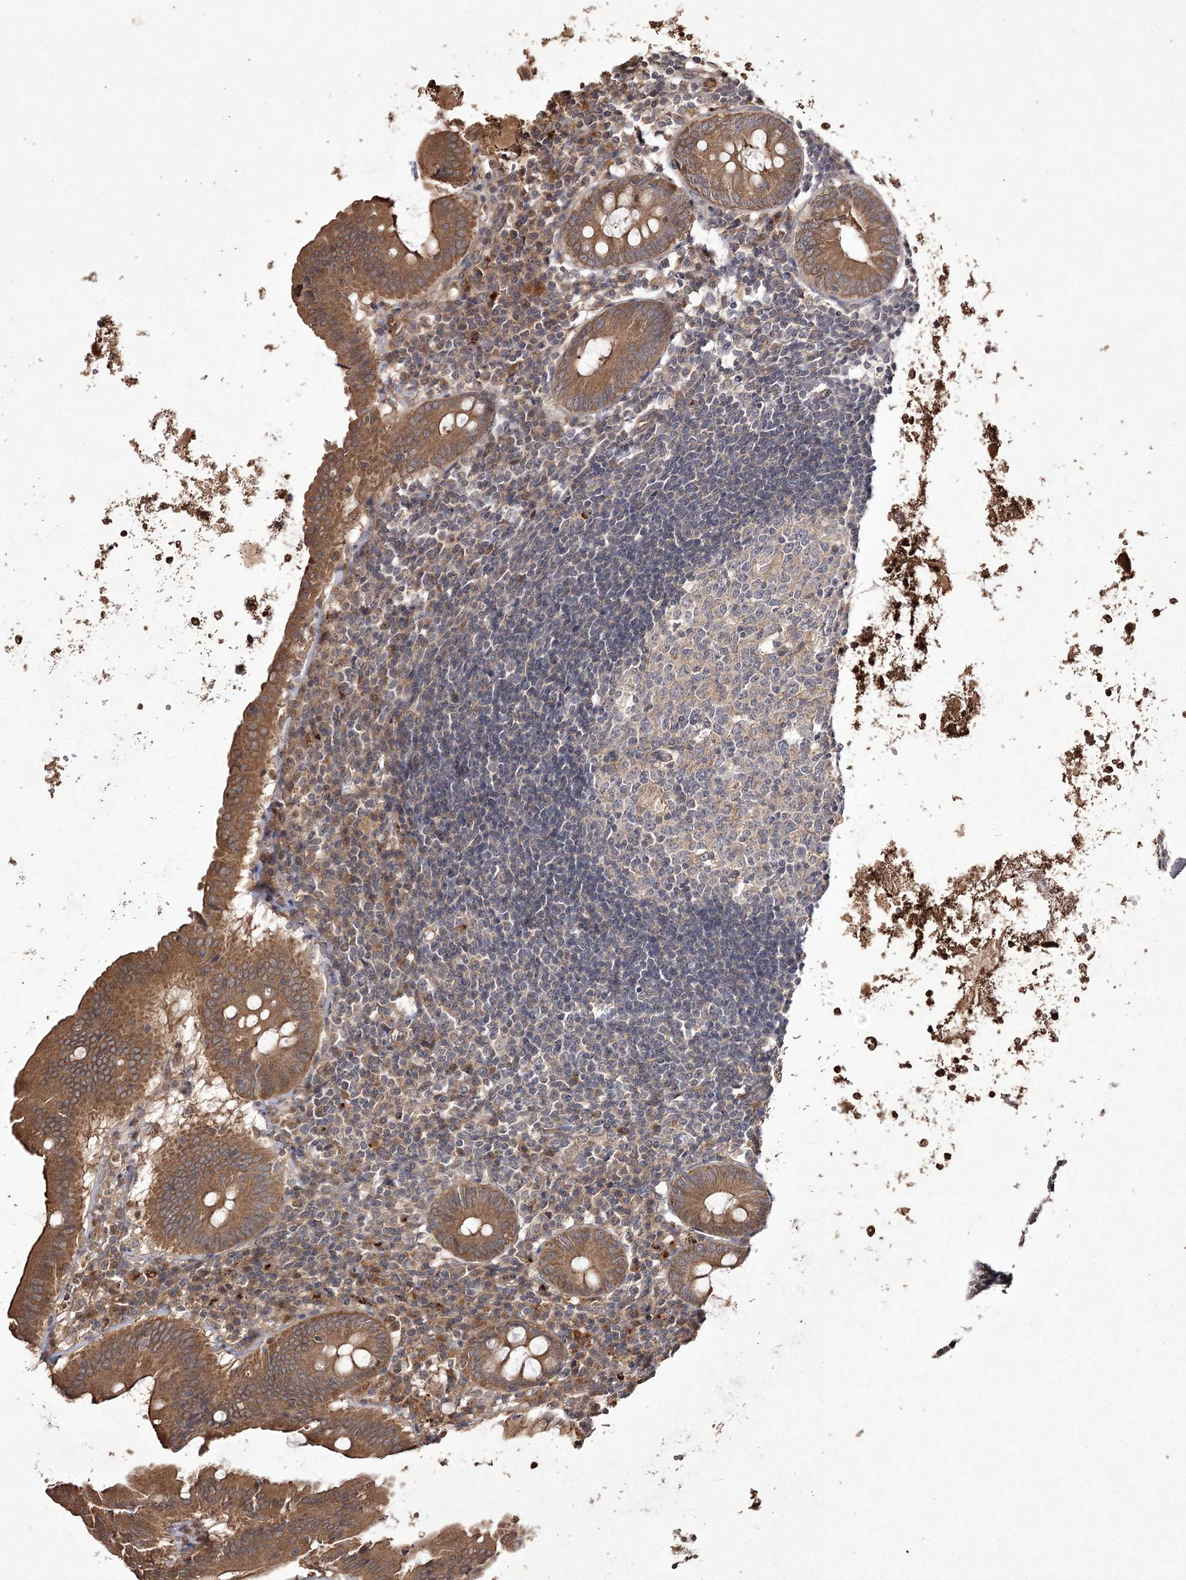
{"staining": {"intensity": "moderate", "quantity": ">75%", "location": "cytoplasmic/membranous"}, "tissue": "appendix", "cell_type": "Glandular cells", "image_type": "normal", "snomed": [{"axis": "morphology", "description": "Normal tissue, NOS"}, {"axis": "topography", "description": "Appendix"}], "caption": "Protein positivity by immunohistochemistry reveals moderate cytoplasmic/membranous staining in approximately >75% of glandular cells in unremarkable appendix. (Stains: DAB (3,3'-diaminobenzidine) in brown, nuclei in blue, Microscopy: brightfield microscopy at high magnification).", "gene": "FANCL", "patient": {"sex": "female", "age": 54}}